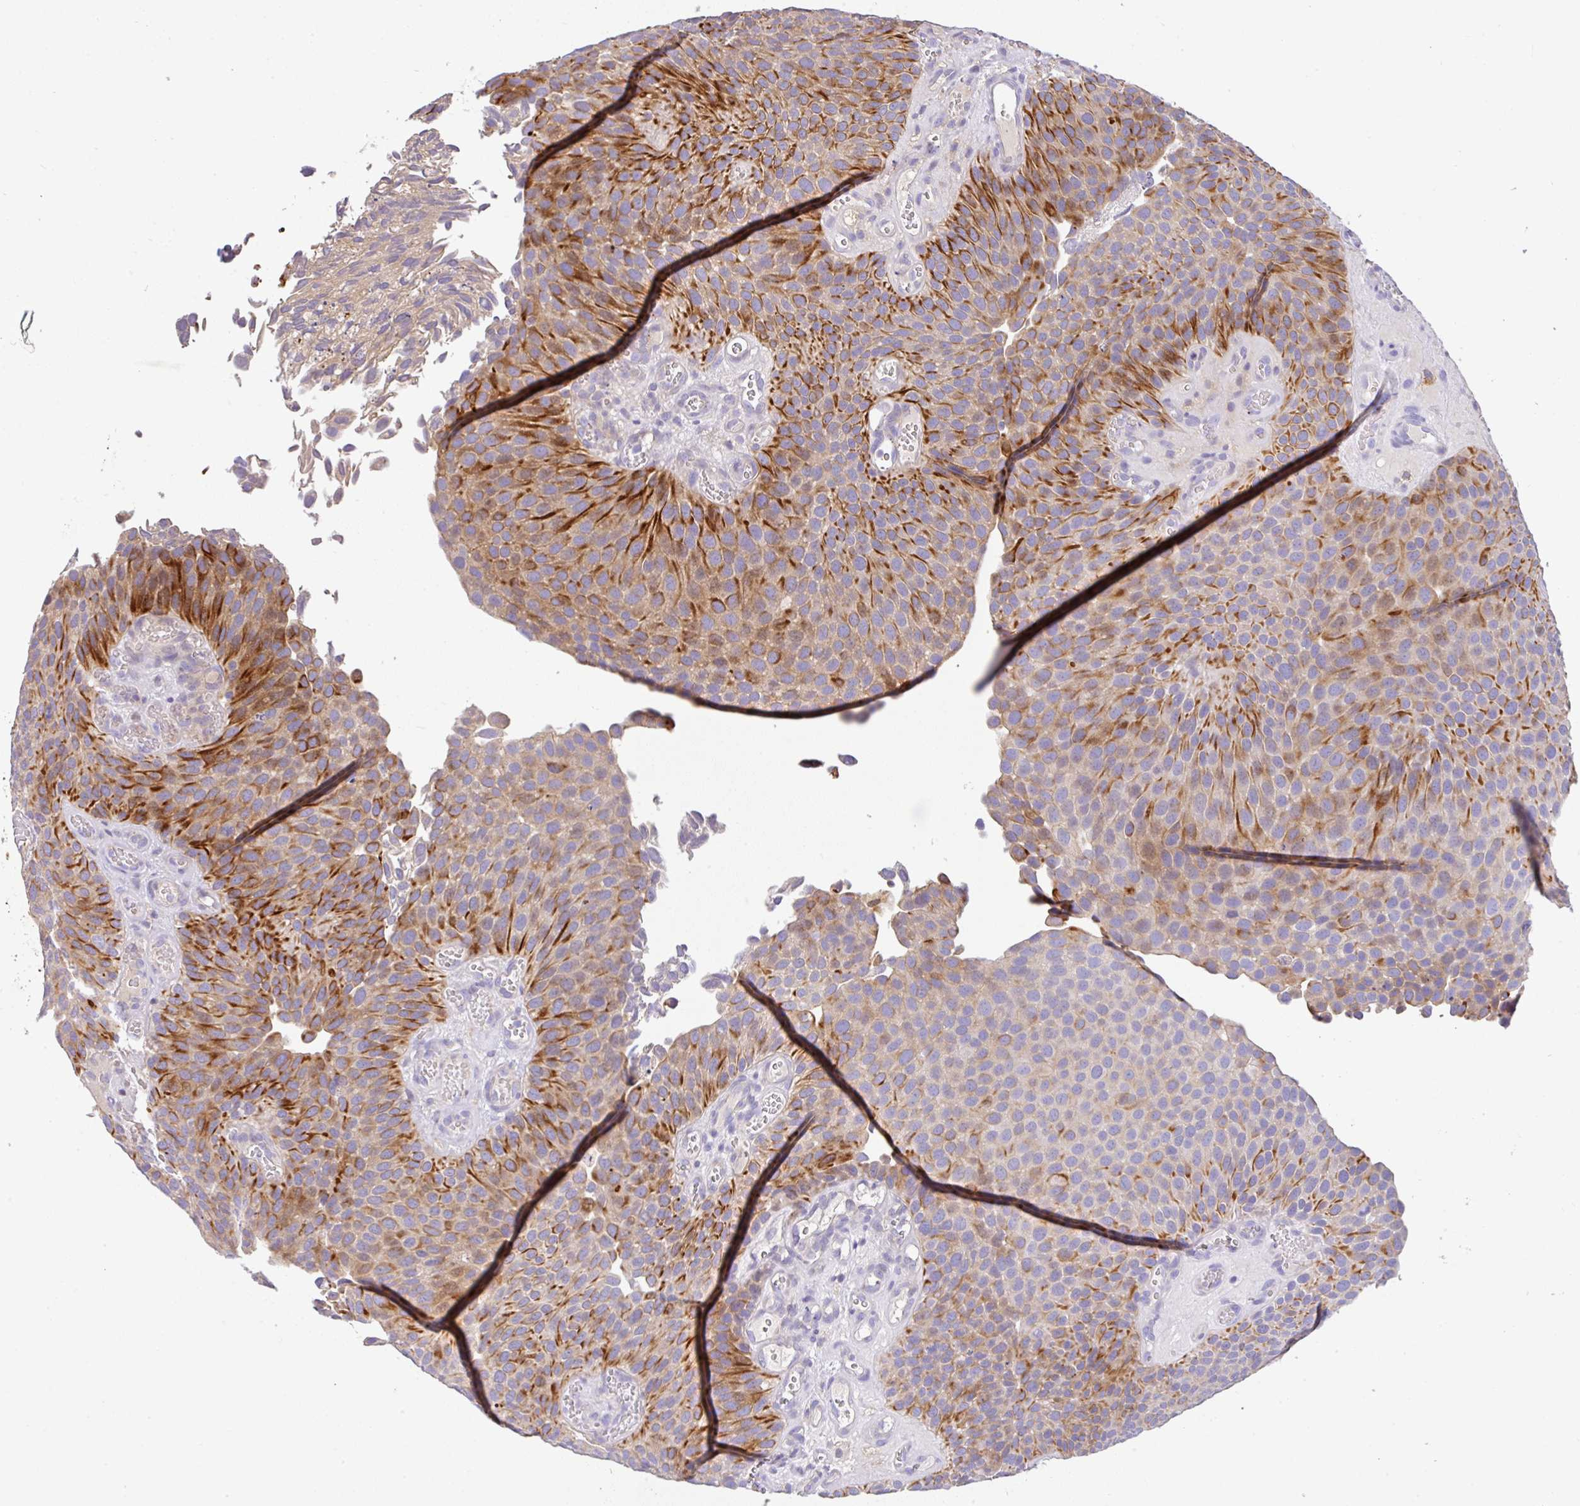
{"staining": {"intensity": "moderate", "quantity": "25%-75%", "location": "cytoplasmic/membranous"}, "tissue": "urothelial cancer", "cell_type": "Tumor cells", "image_type": "cancer", "snomed": [{"axis": "morphology", "description": "Urothelial carcinoma, Low grade"}, {"axis": "topography", "description": "Urinary bladder"}], "caption": "High-power microscopy captured an immunohistochemistry micrograph of urothelial cancer, revealing moderate cytoplasmic/membranous expression in about 25%-75% of tumor cells.", "gene": "EPN3", "patient": {"sex": "male", "age": 89}}